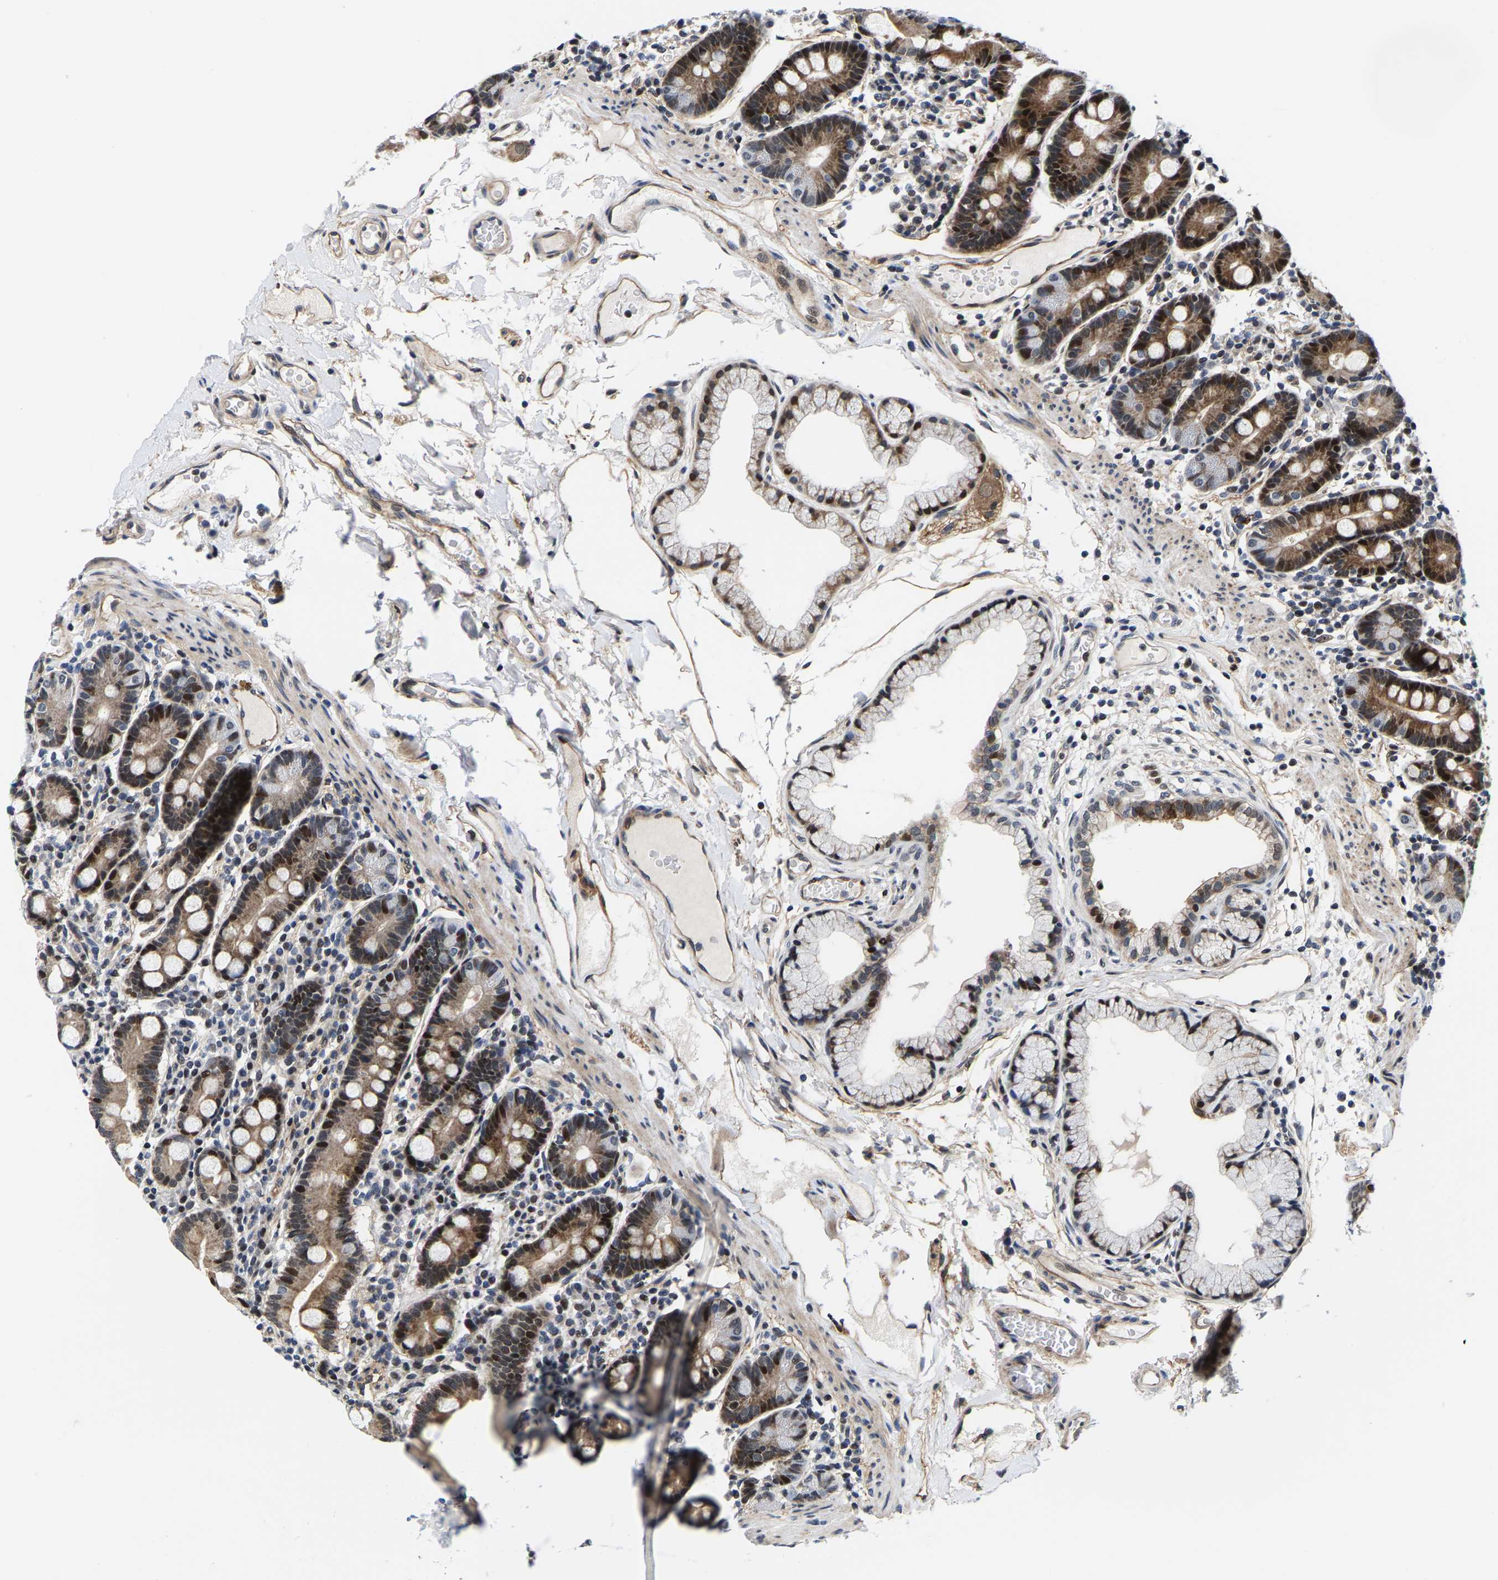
{"staining": {"intensity": "strong", "quantity": ">75%", "location": "cytoplasmic/membranous,nuclear"}, "tissue": "duodenum", "cell_type": "Glandular cells", "image_type": "normal", "snomed": [{"axis": "morphology", "description": "Normal tissue, NOS"}, {"axis": "topography", "description": "Duodenum"}], "caption": "Normal duodenum demonstrates strong cytoplasmic/membranous,nuclear staining in about >75% of glandular cells, visualized by immunohistochemistry.", "gene": "GTPBP10", "patient": {"sex": "male", "age": 50}}